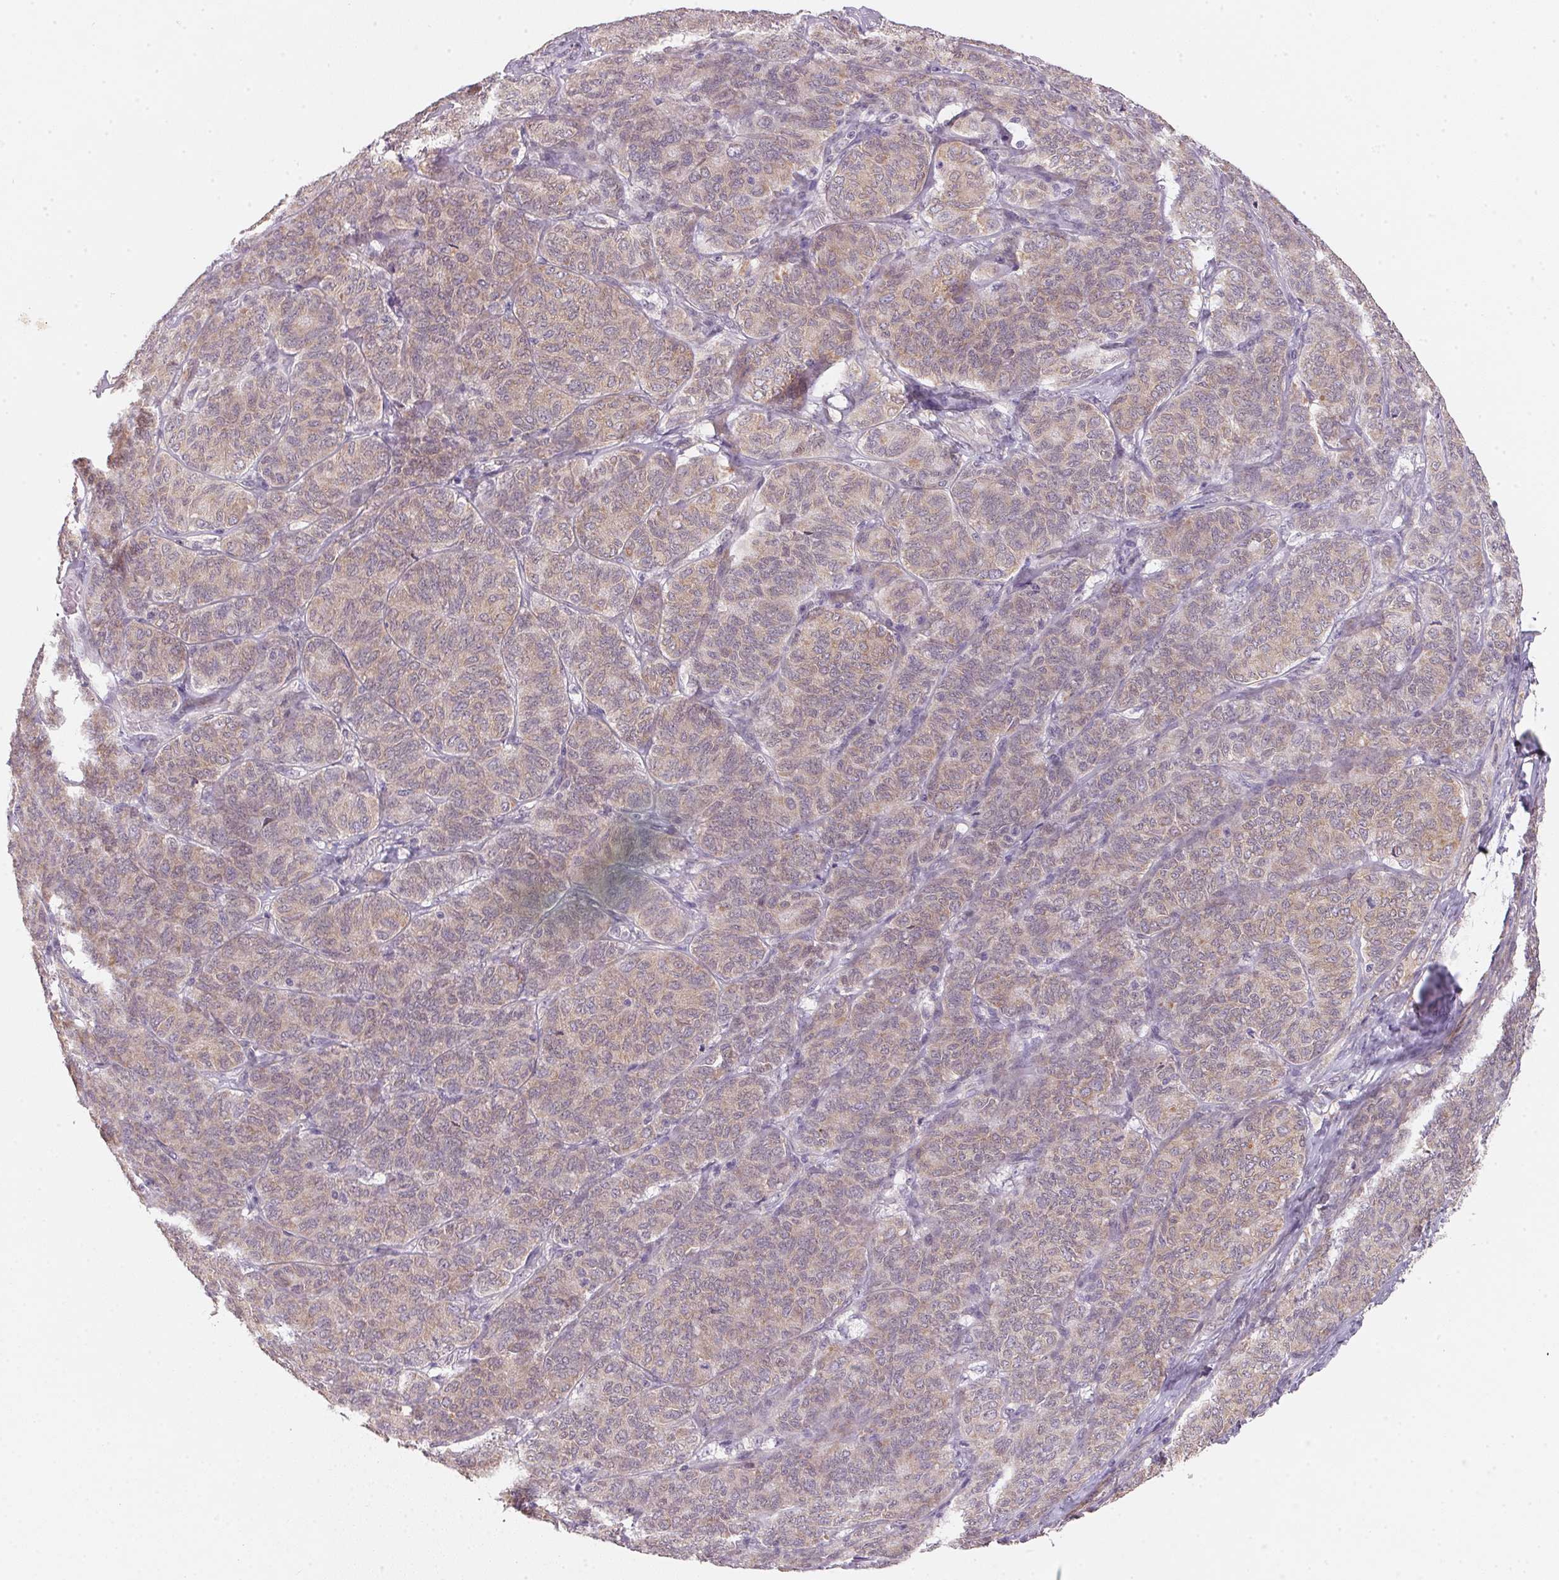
{"staining": {"intensity": "moderate", "quantity": "25%-75%", "location": "cytoplasmic/membranous"}, "tissue": "ovarian cancer", "cell_type": "Tumor cells", "image_type": "cancer", "snomed": [{"axis": "morphology", "description": "Carcinoma, endometroid"}, {"axis": "topography", "description": "Ovary"}], "caption": "The image displays immunohistochemical staining of ovarian cancer (endometroid carcinoma). There is moderate cytoplasmic/membranous positivity is identified in about 25%-75% of tumor cells. (DAB IHC, brown staining for protein, blue staining for nuclei).", "gene": "EI24", "patient": {"sex": "female", "age": 80}}